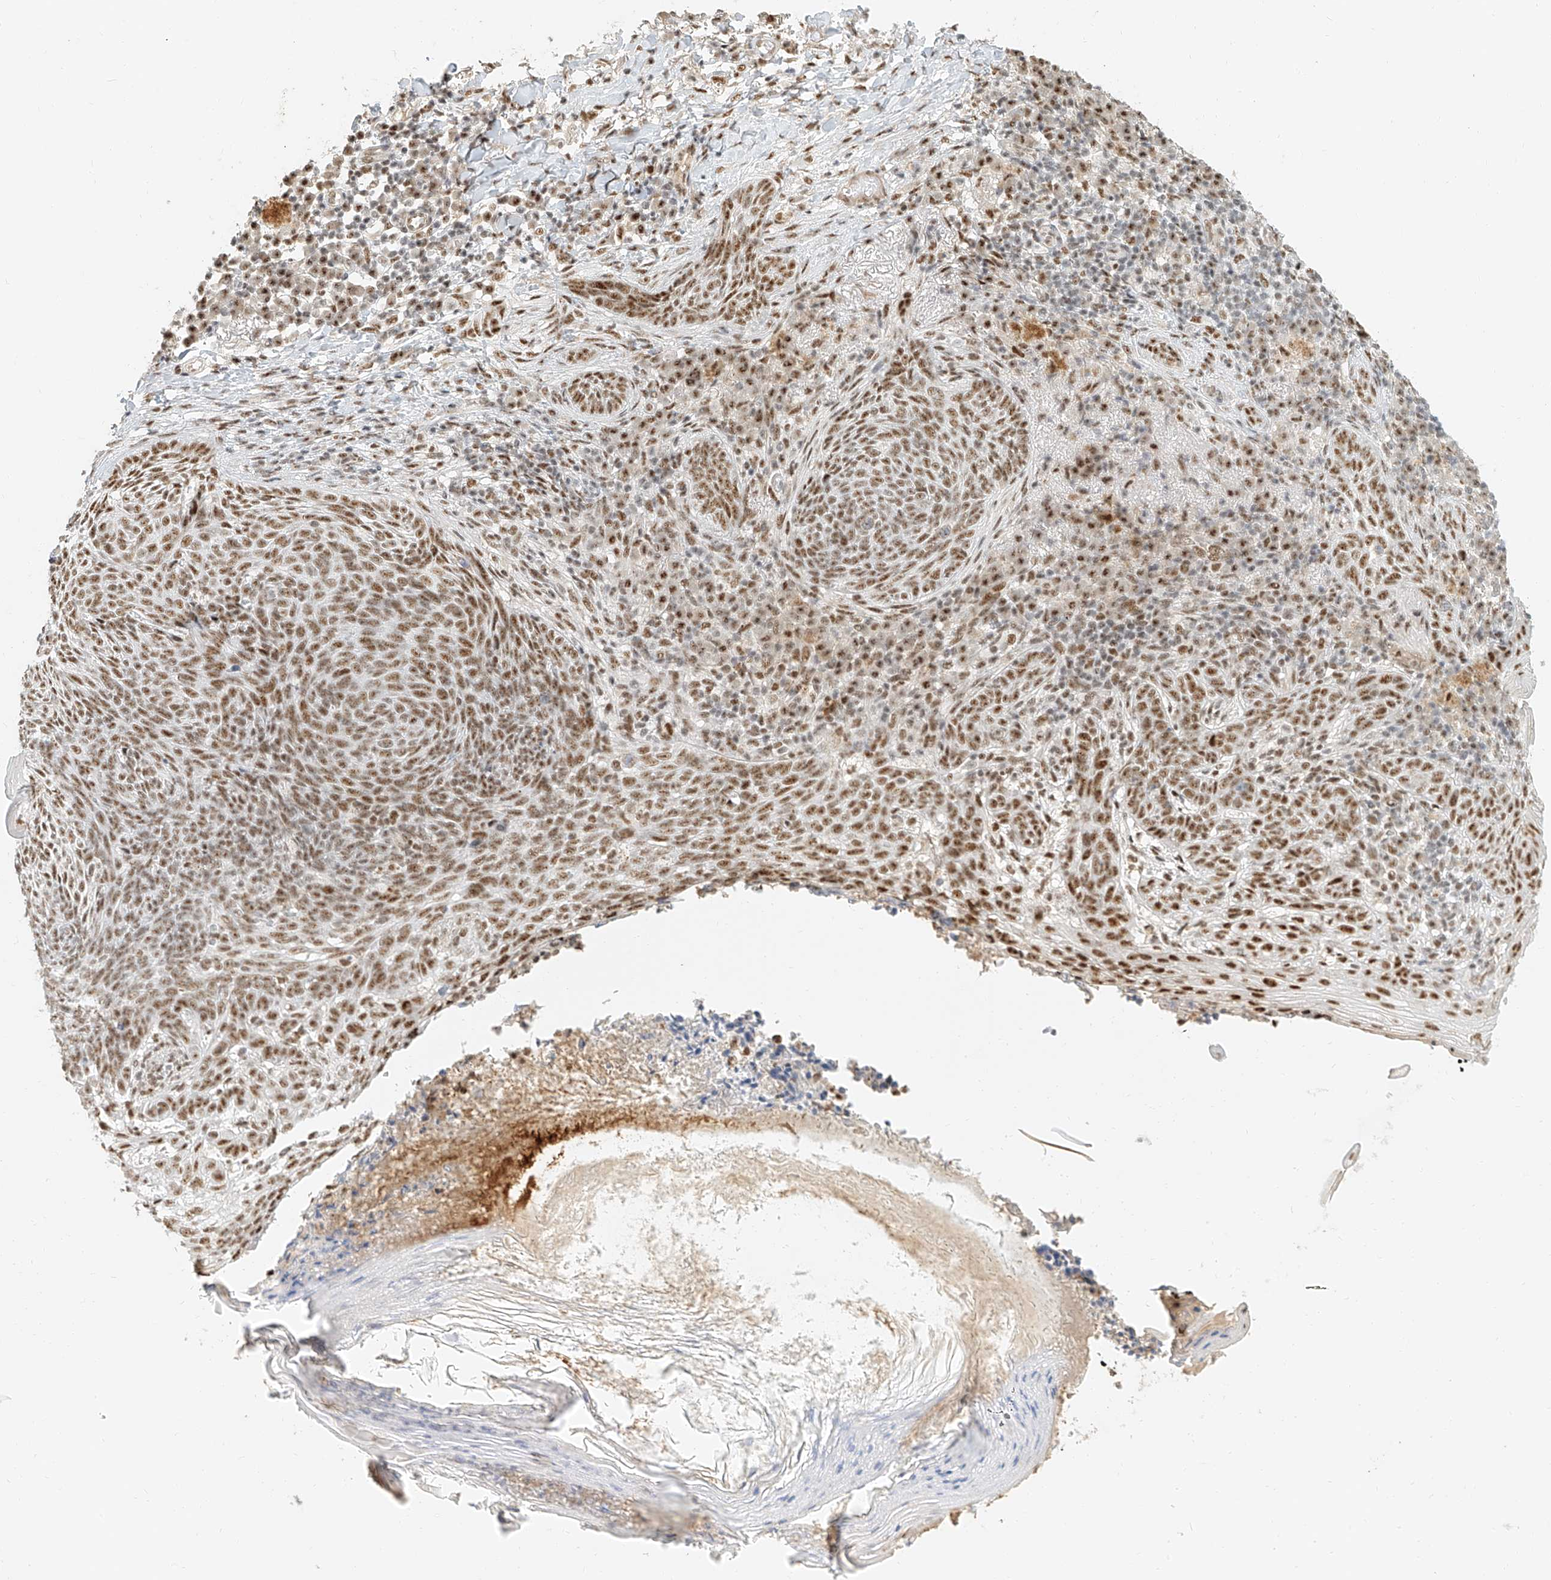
{"staining": {"intensity": "moderate", "quantity": ">75%", "location": "nuclear"}, "tissue": "skin cancer", "cell_type": "Tumor cells", "image_type": "cancer", "snomed": [{"axis": "morphology", "description": "Basal cell carcinoma"}, {"axis": "topography", "description": "Skin"}], "caption": "Skin cancer (basal cell carcinoma) stained with immunohistochemistry (IHC) reveals moderate nuclear positivity in about >75% of tumor cells. (Stains: DAB in brown, nuclei in blue, Microscopy: brightfield microscopy at high magnification).", "gene": "CXorf58", "patient": {"sex": "male", "age": 85}}